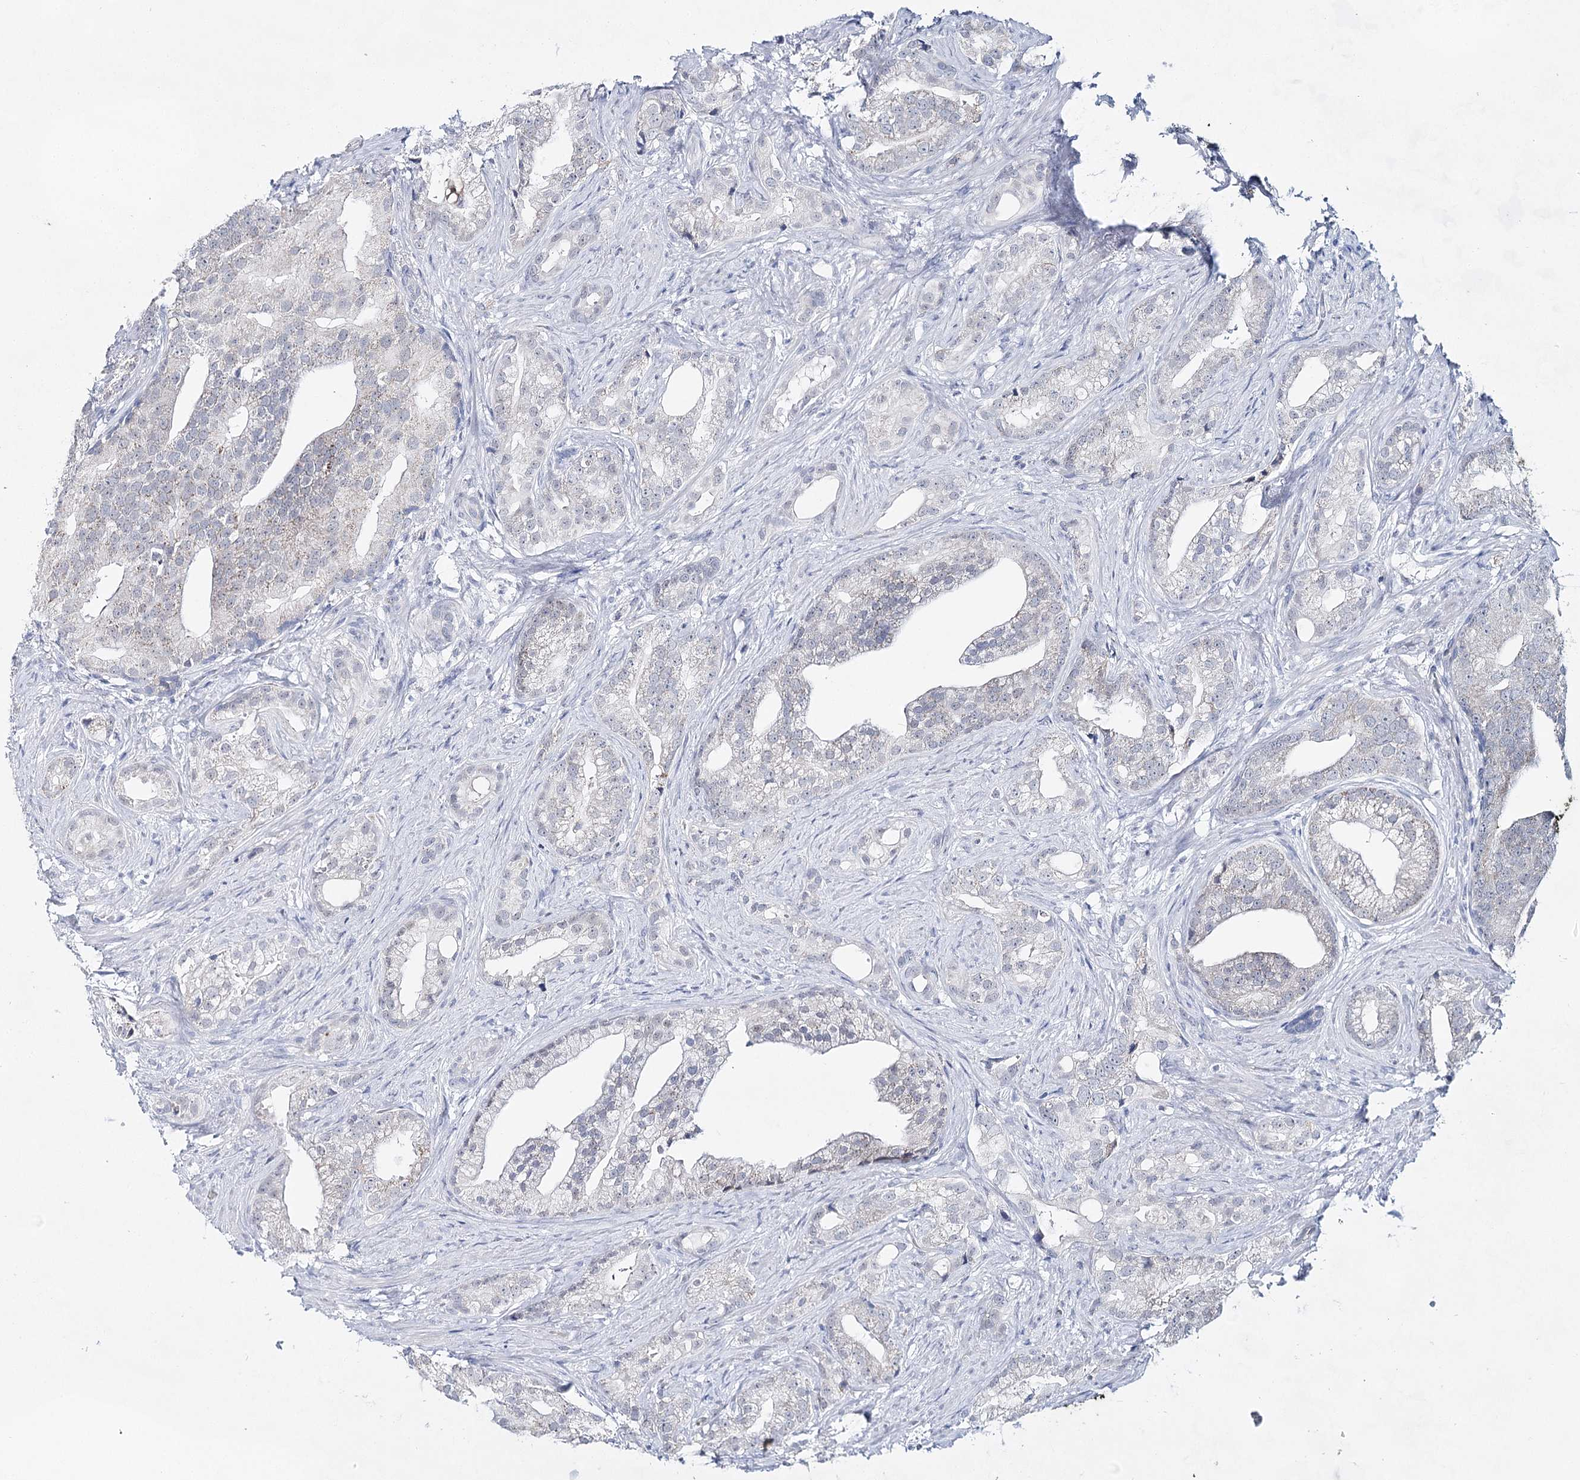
{"staining": {"intensity": "moderate", "quantity": "<25%", "location": "cytoplasmic/membranous"}, "tissue": "prostate cancer", "cell_type": "Tumor cells", "image_type": "cancer", "snomed": [{"axis": "morphology", "description": "Adenocarcinoma, Low grade"}, {"axis": "topography", "description": "Prostate"}], "caption": "Tumor cells reveal low levels of moderate cytoplasmic/membranous expression in about <25% of cells in prostate low-grade adenocarcinoma.", "gene": "BPHL", "patient": {"sex": "male", "age": 71}}